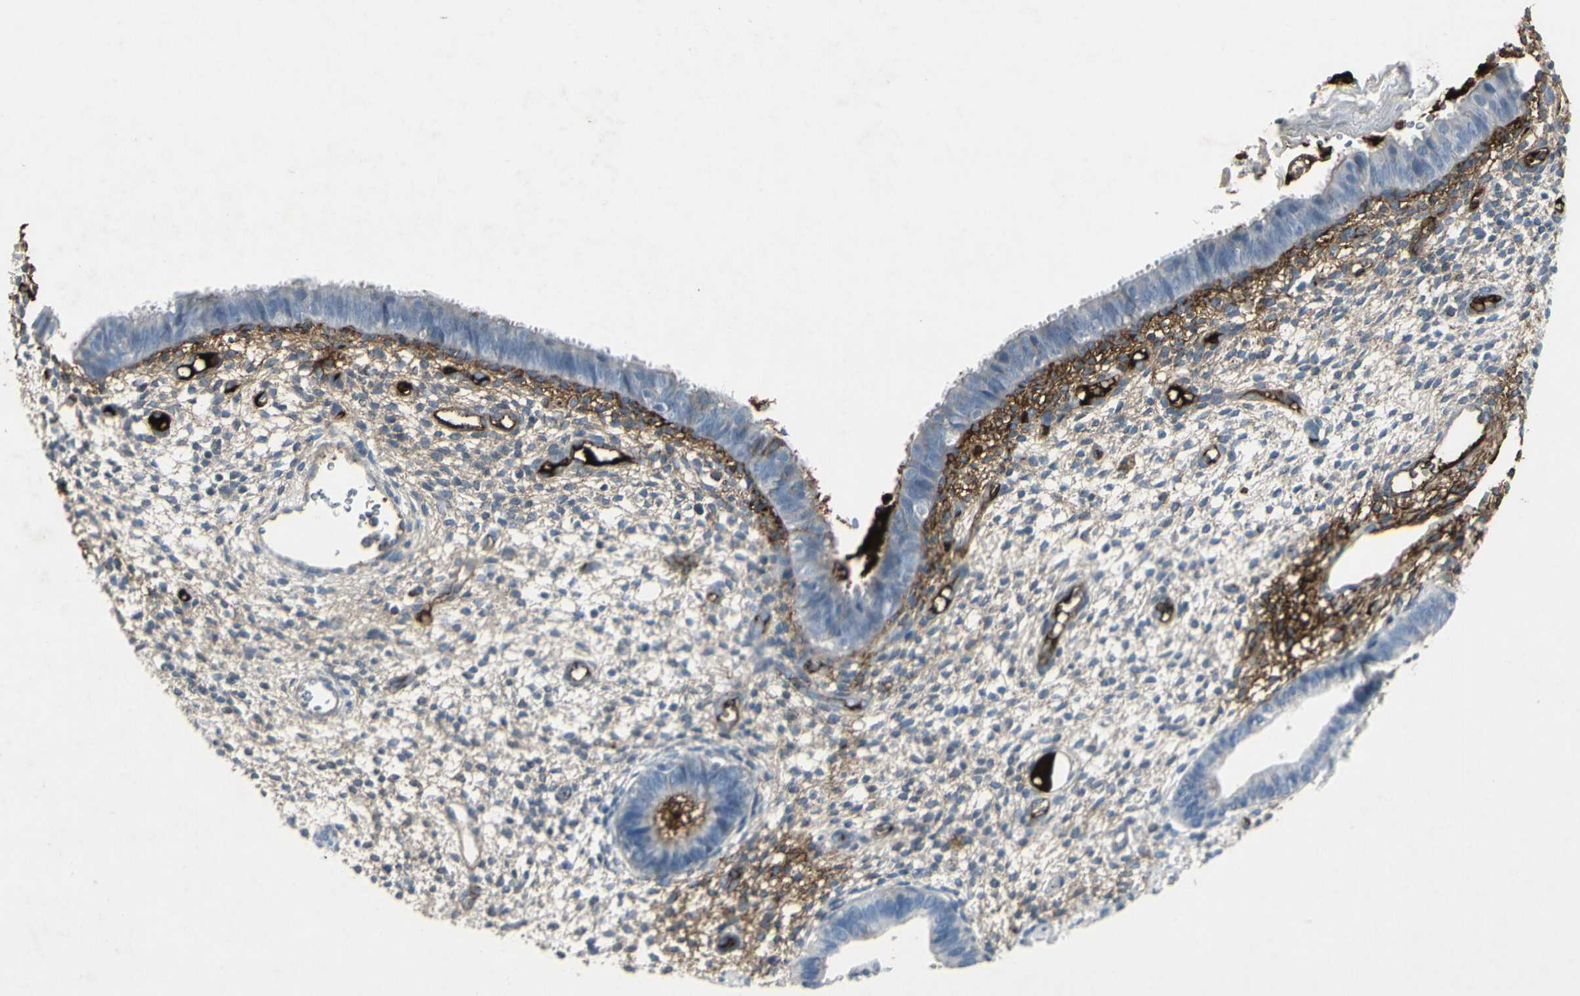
{"staining": {"intensity": "moderate", "quantity": "25%-75%", "location": "cytoplasmic/membranous"}, "tissue": "endometrium", "cell_type": "Cells in endometrial stroma", "image_type": "normal", "snomed": [{"axis": "morphology", "description": "Normal tissue, NOS"}, {"axis": "topography", "description": "Endometrium"}], "caption": "DAB immunohistochemical staining of unremarkable endometrium demonstrates moderate cytoplasmic/membranous protein staining in about 25%-75% of cells in endometrial stroma. The staining was performed using DAB to visualize the protein expression in brown, while the nuclei were stained in blue with hematoxylin (Magnification: 20x).", "gene": "IGHM", "patient": {"sex": "female", "age": 61}}